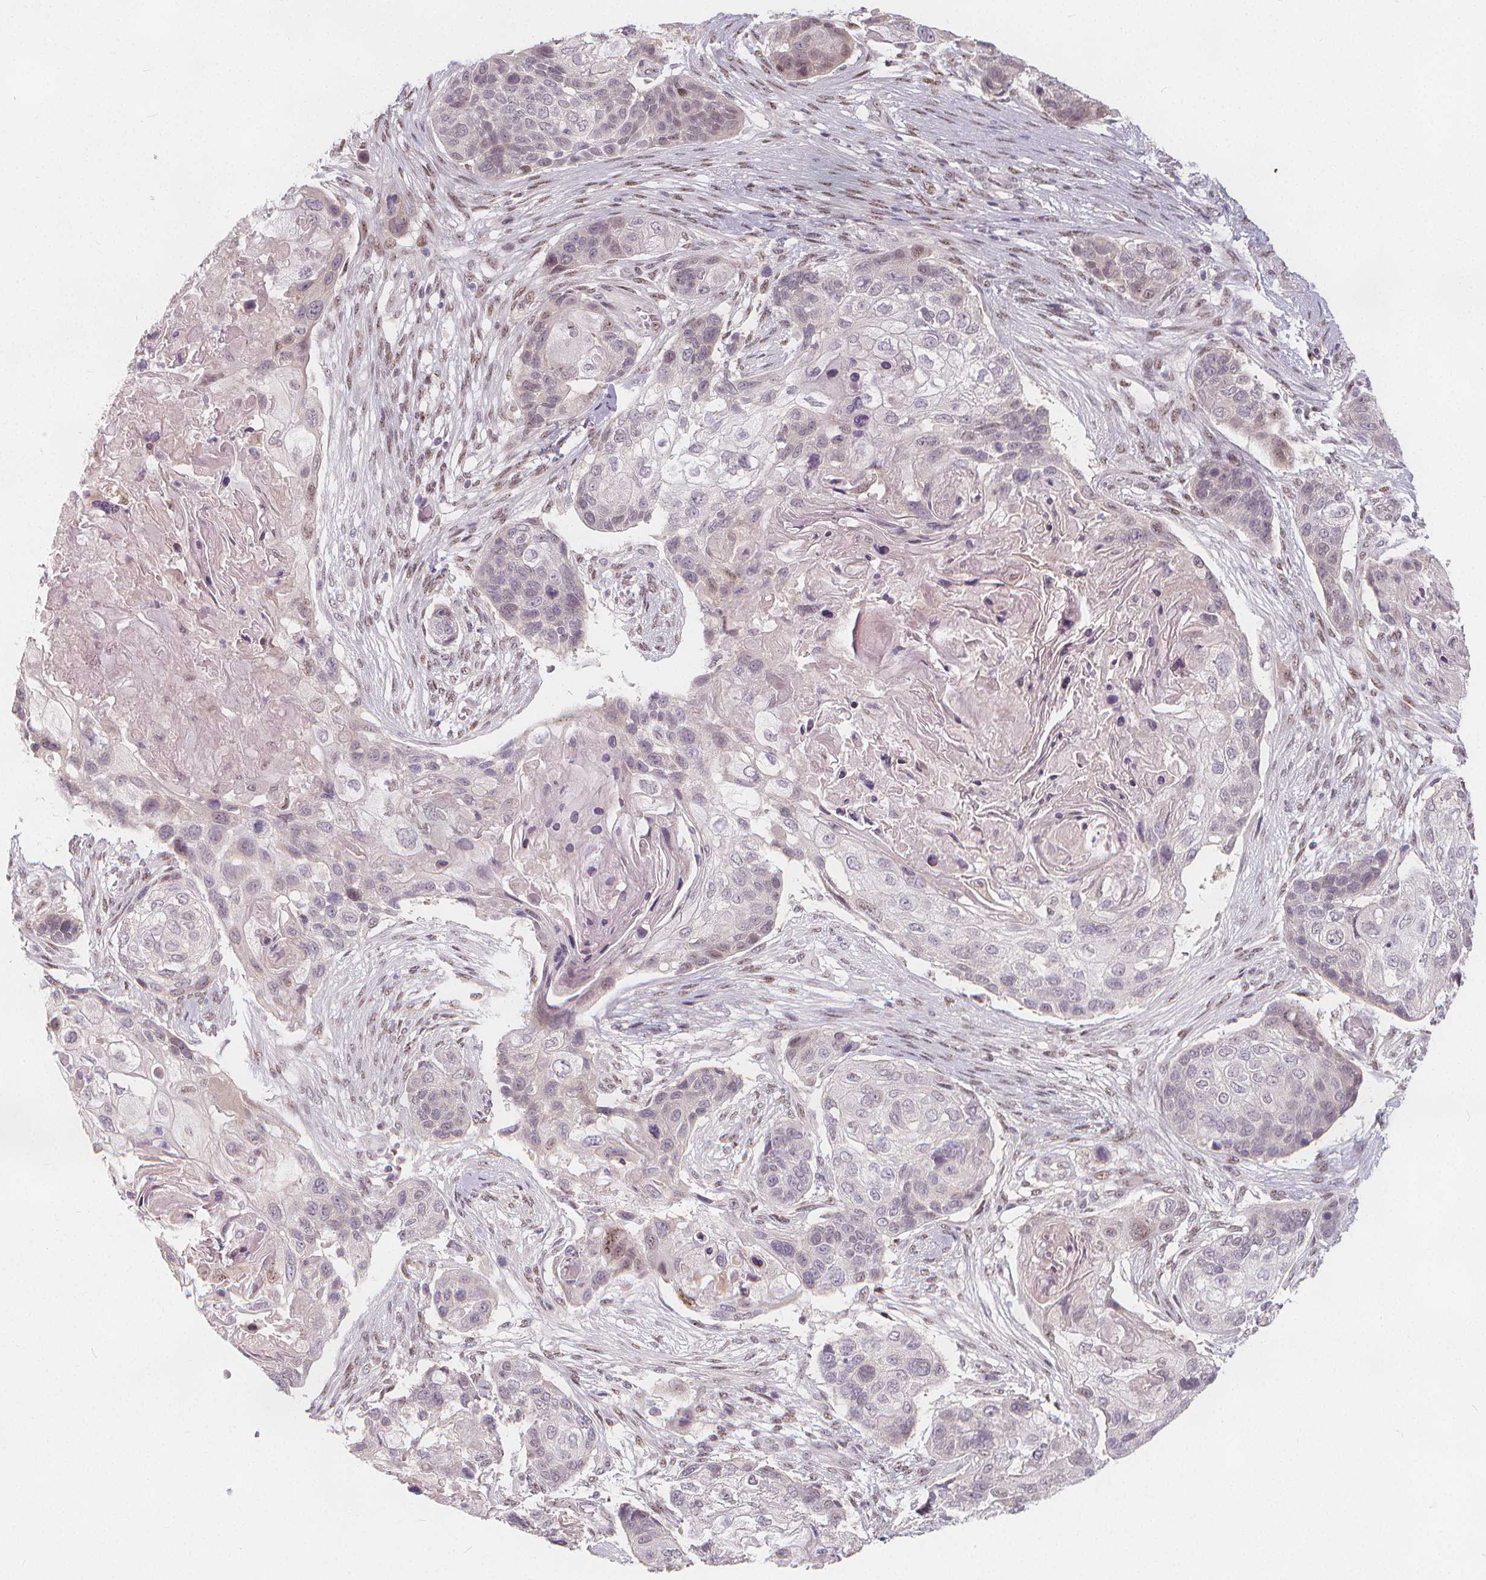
{"staining": {"intensity": "weak", "quantity": "<25%", "location": "cytoplasmic/membranous"}, "tissue": "lung cancer", "cell_type": "Tumor cells", "image_type": "cancer", "snomed": [{"axis": "morphology", "description": "Squamous cell carcinoma, NOS"}, {"axis": "topography", "description": "Lung"}], "caption": "DAB (3,3'-diaminobenzidine) immunohistochemical staining of human lung cancer (squamous cell carcinoma) displays no significant positivity in tumor cells.", "gene": "DRC3", "patient": {"sex": "male", "age": 69}}